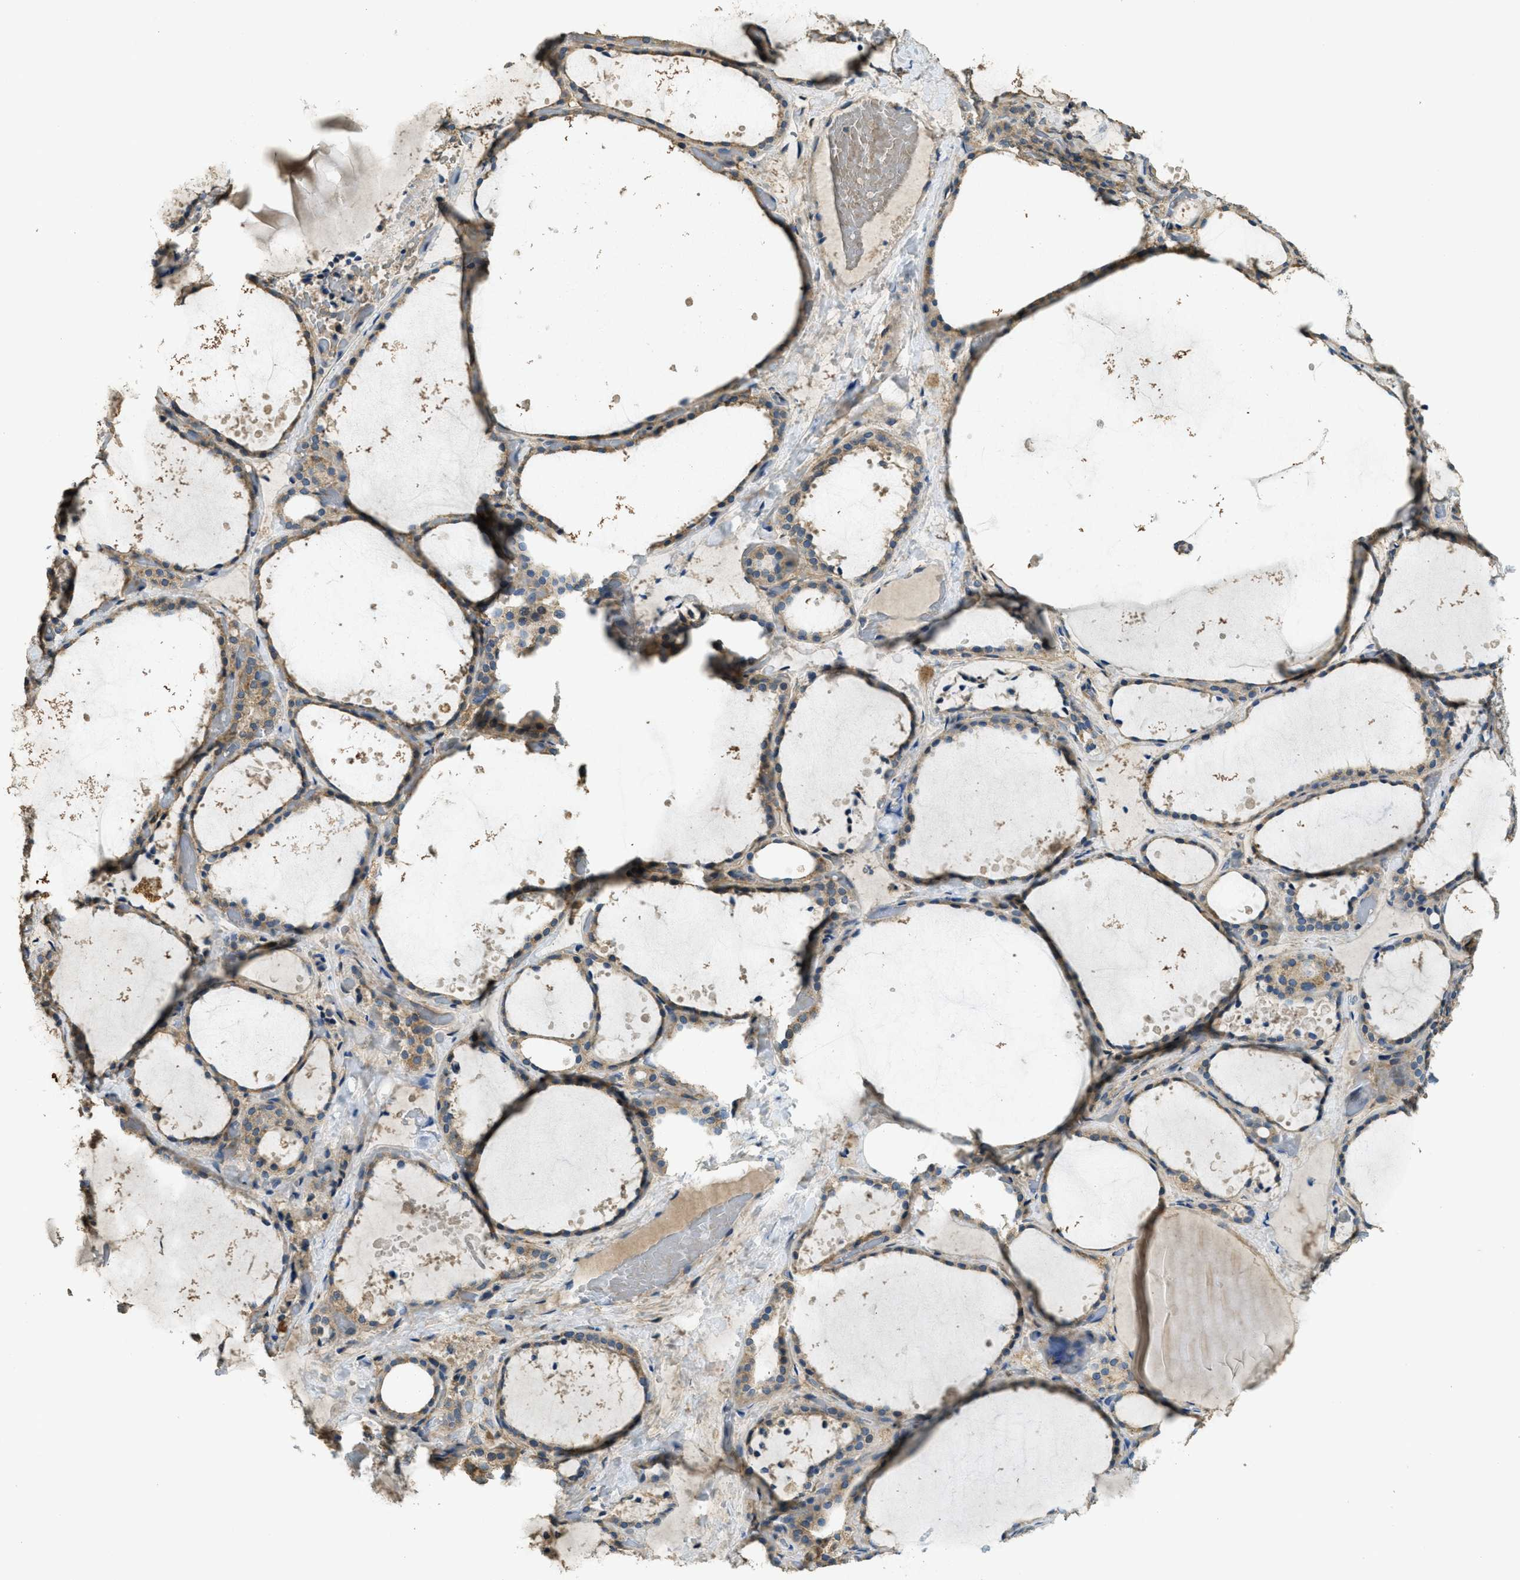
{"staining": {"intensity": "moderate", "quantity": "25%-75%", "location": "cytoplasmic/membranous"}, "tissue": "thyroid gland", "cell_type": "Glandular cells", "image_type": "normal", "snomed": [{"axis": "morphology", "description": "Normal tissue, NOS"}, {"axis": "topography", "description": "Thyroid gland"}], "caption": "Immunohistochemistry (IHC) image of unremarkable thyroid gland stained for a protein (brown), which demonstrates medium levels of moderate cytoplasmic/membranous positivity in approximately 25%-75% of glandular cells.", "gene": "CD276", "patient": {"sex": "female", "age": 44}}